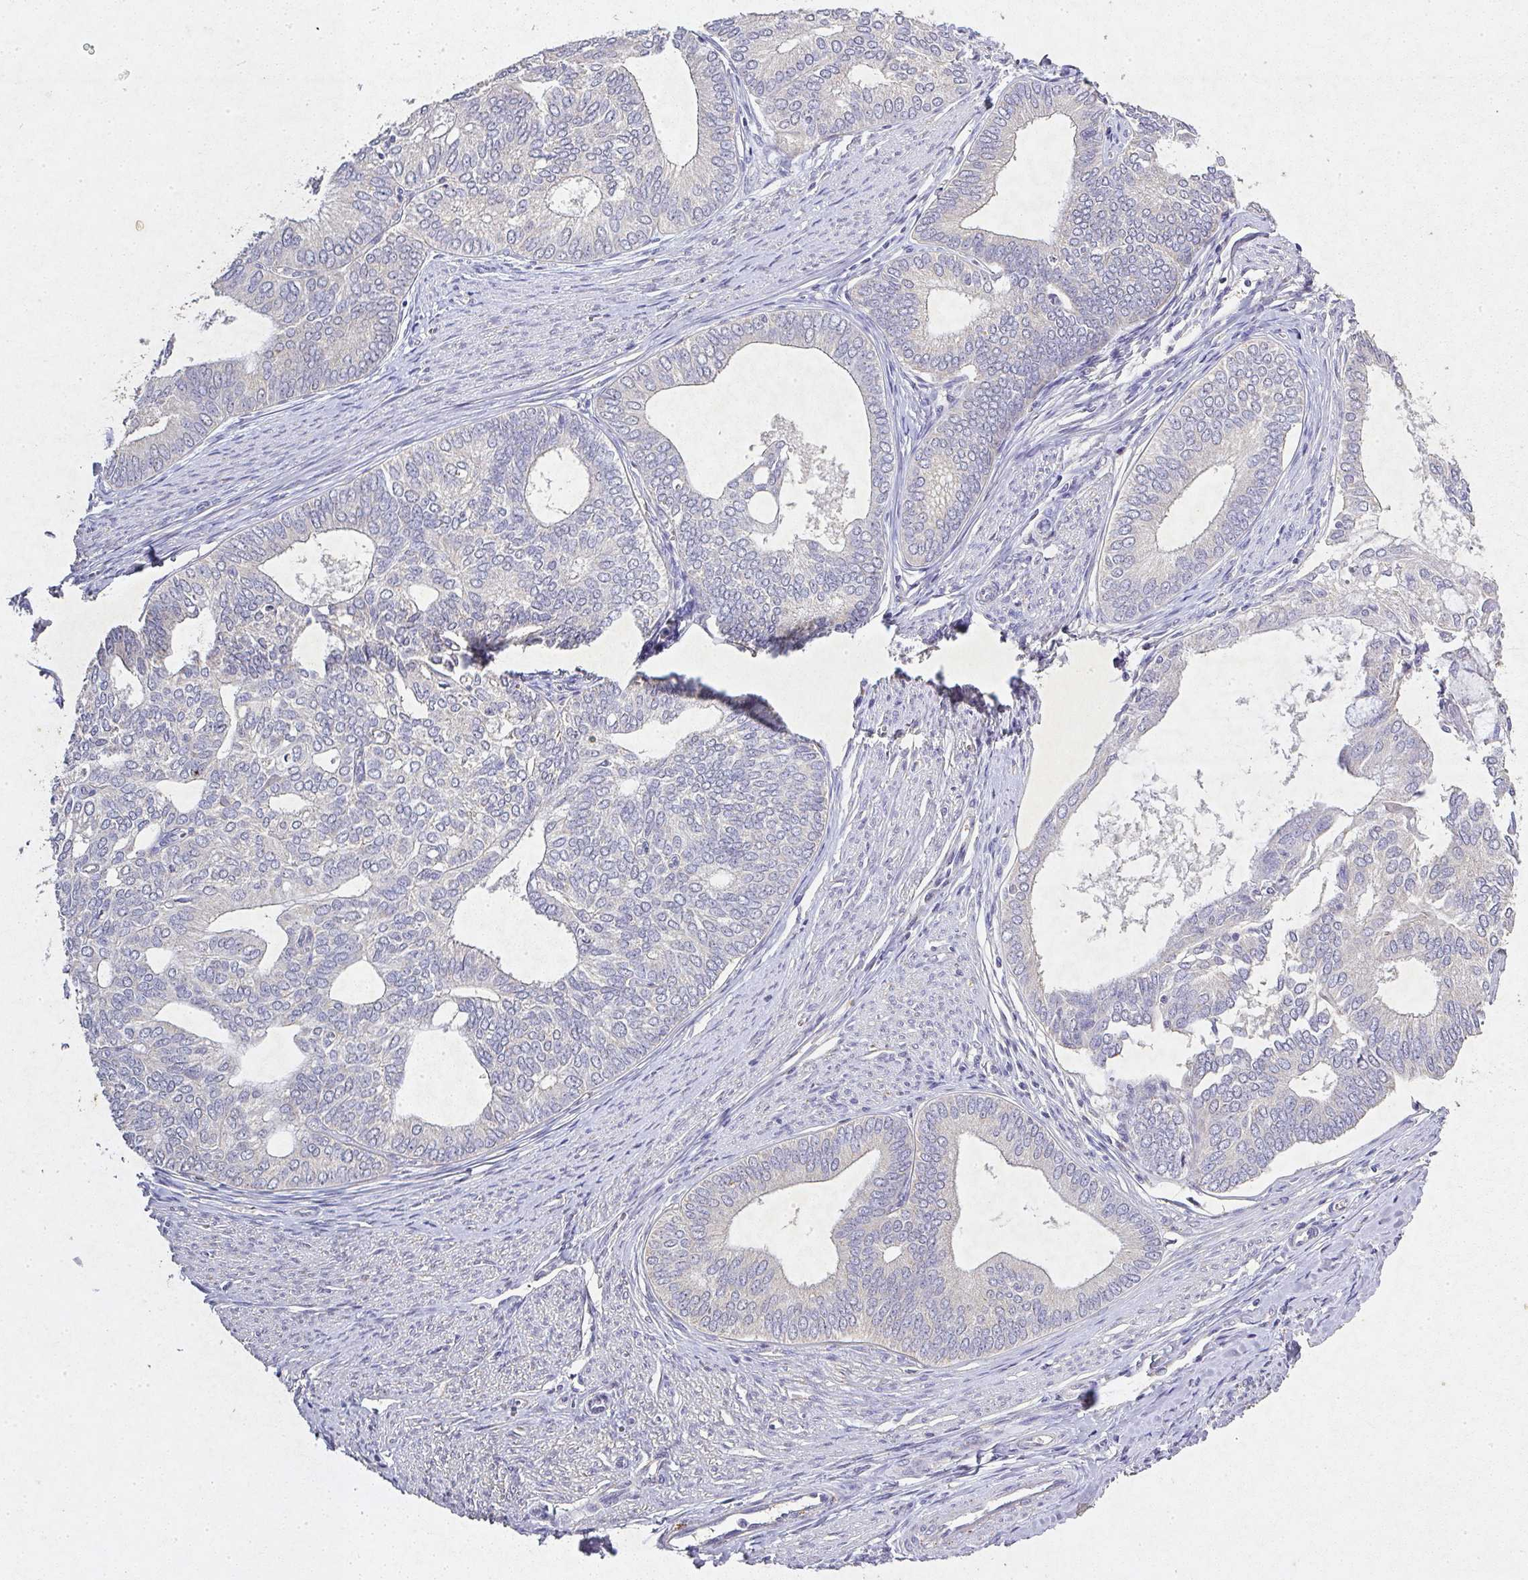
{"staining": {"intensity": "negative", "quantity": "none", "location": "none"}, "tissue": "endometrial cancer", "cell_type": "Tumor cells", "image_type": "cancer", "snomed": [{"axis": "morphology", "description": "Adenocarcinoma, NOS"}, {"axis": "topography", "description": "Endometrium"}], "caption": "This image is of endometrial cancer stained with IHC to label a protein in brown with the nuclei are counter-stained blue. There is no positivity in tumor cells.", "gene": "RPS2", "patient": {"sex": "female", "age": 75}}